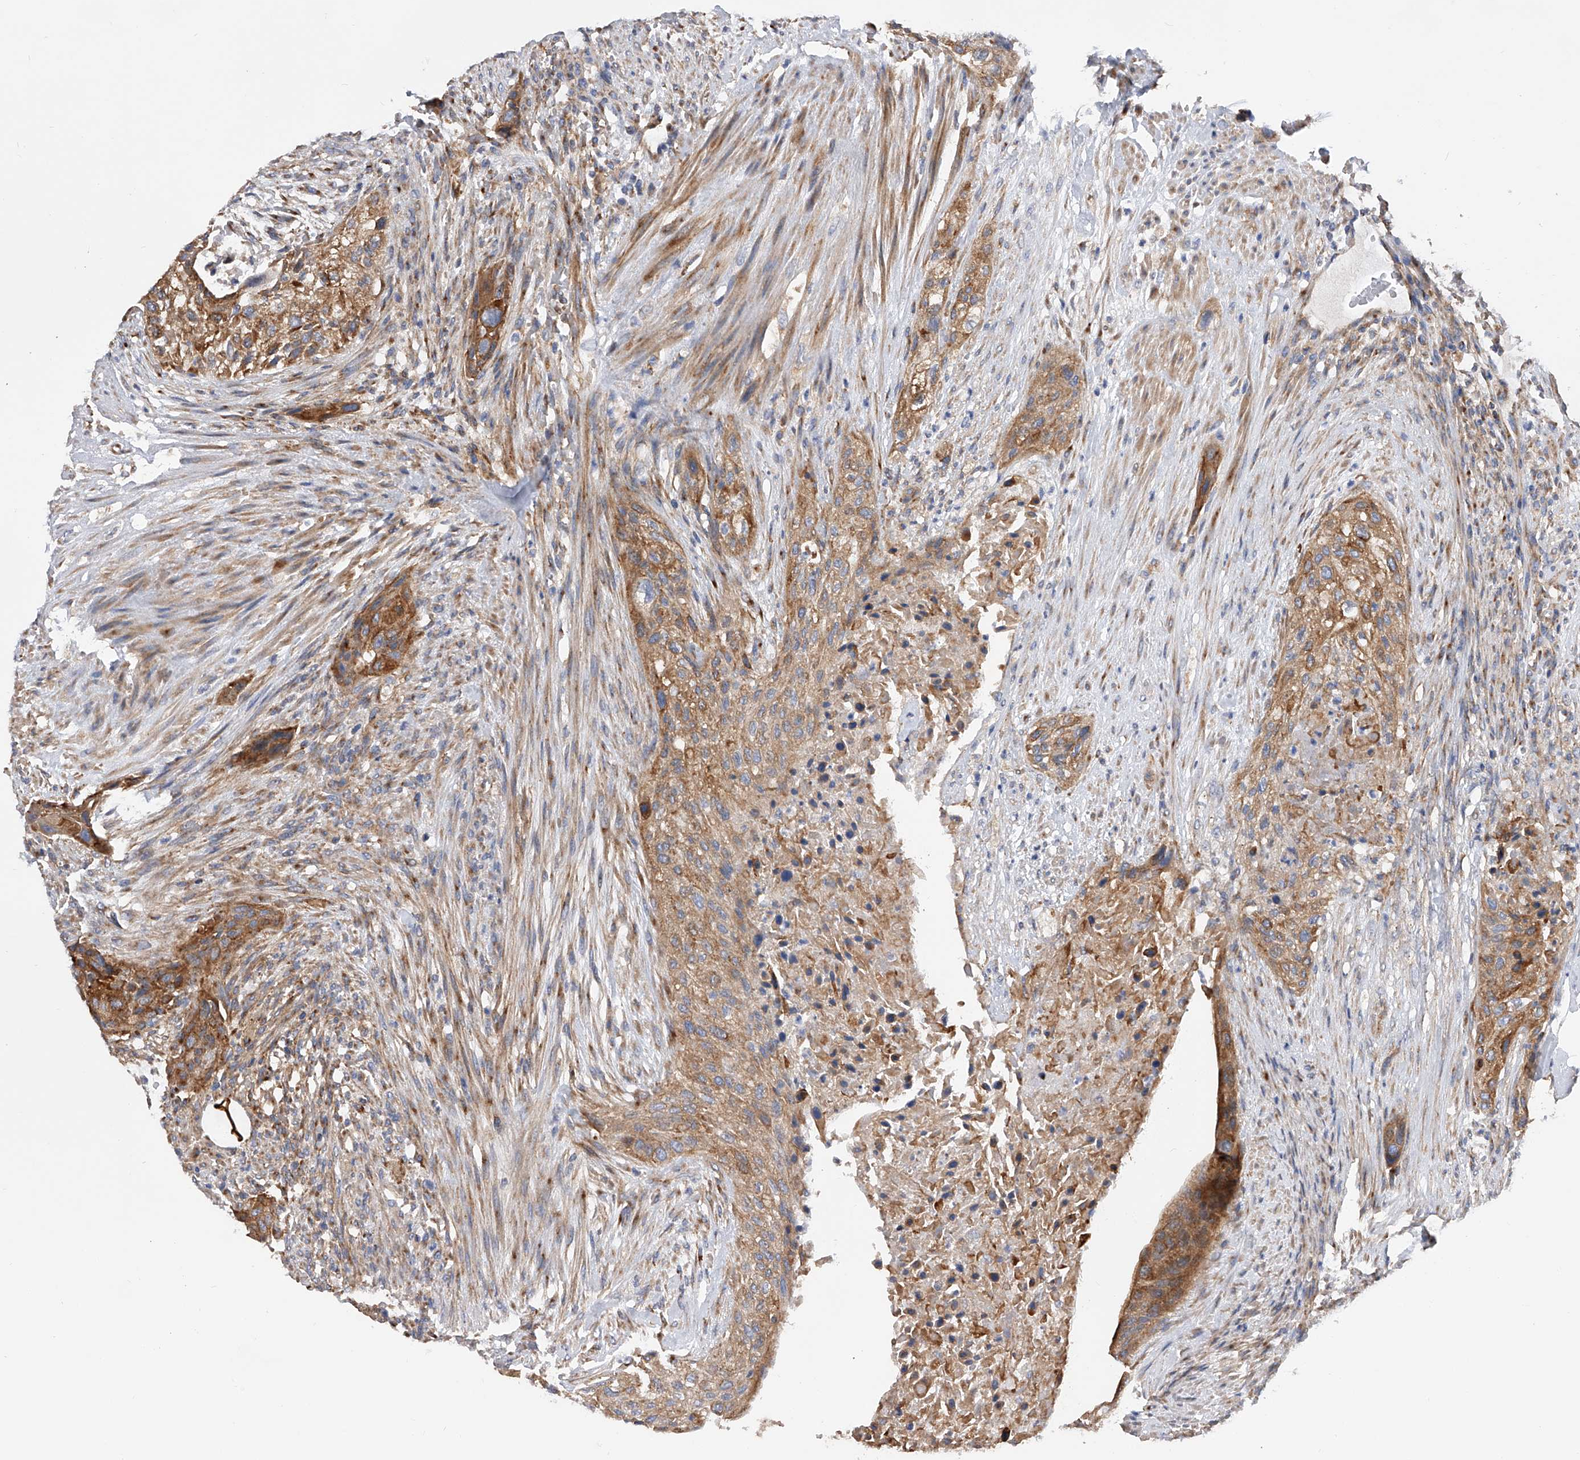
{"staining": {"intensity": "moderate", "quantity": ">75%", "location": "cytoplasmic/membranous"}, "tissue": "urothelial cancer", "cell_type": "Tumor cells", "image_type": "cancer", "snomed": [{"axis": "morphology", "description": "Urothelial carcinoma, High grade"}, {"axis": "topography", "description": "Urinary bladder"}], "caption": "Immunohistochemistry (IHC) image of neoplastic tissue: high-grade urothelial carcinoma stained using IHC displays medium levels of moderate protein expression localized specifically in the cytoplasmic/membranous of tumor cells, appearing as a cytoplasmic/membranous brown color.", "gene": "PDSS2", "patient": {"sex": "male", "age": 35}}